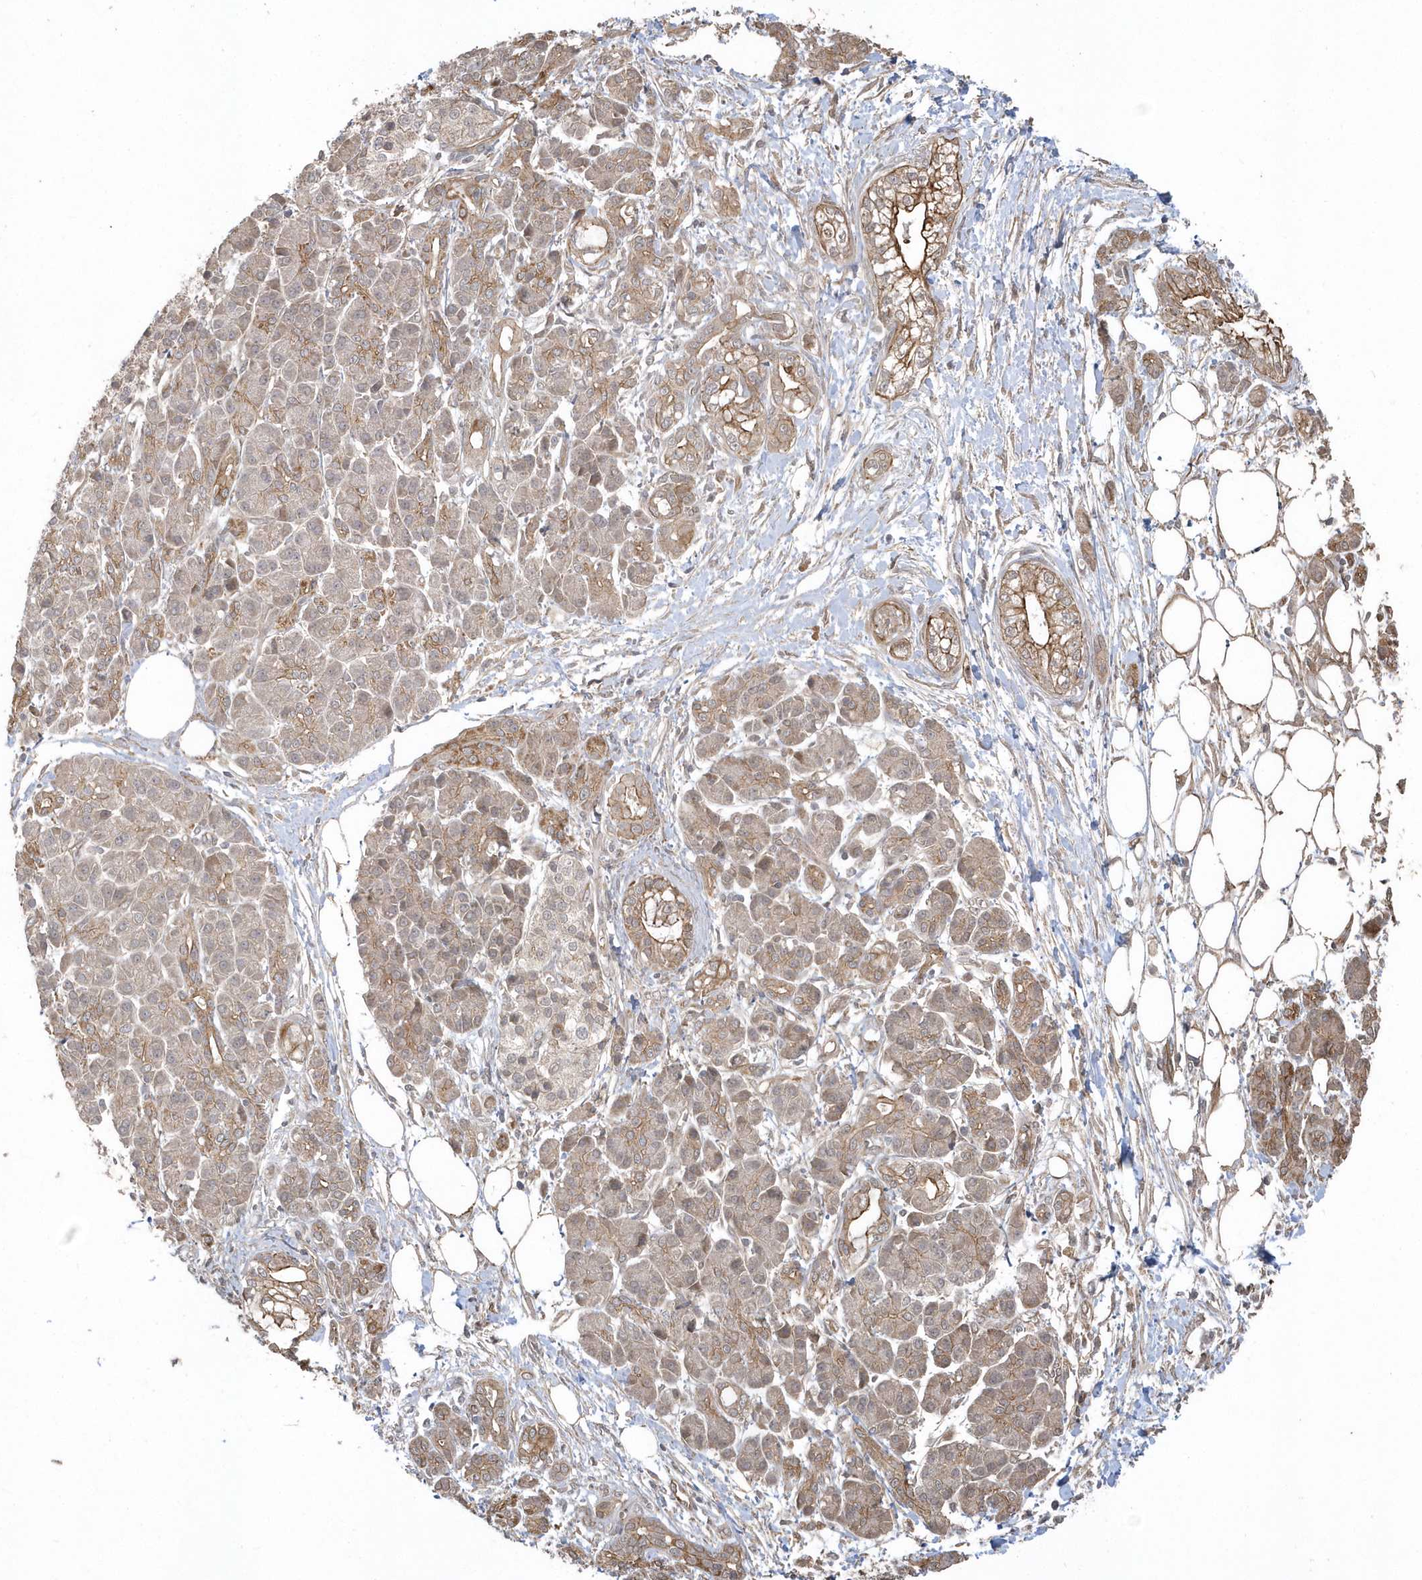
{"staining": {"intensity": "moderate", "quantity": ">75%", "location": "cytoplasmic/membranous"}, "tissue": "pancreatic cancer", "cell_type": "Tumor cells", "image_type": "cancer", "snomed": [{"axis": "morphology", "description": "Adenocarcinoma, NOS"}, {"axis": "topography", "description": "Pancreas"}], "caption": "Immunohistochemistry micrograph of human adenocarcinoma (pancreatic) stained for a protein (brown), which displays medium levels of moderate cytoplasmic/membranous positivity in approximately >75% of tumor cells.", "gene": "HERPUD1", "patient": {"sex": "male", "age": 68}}